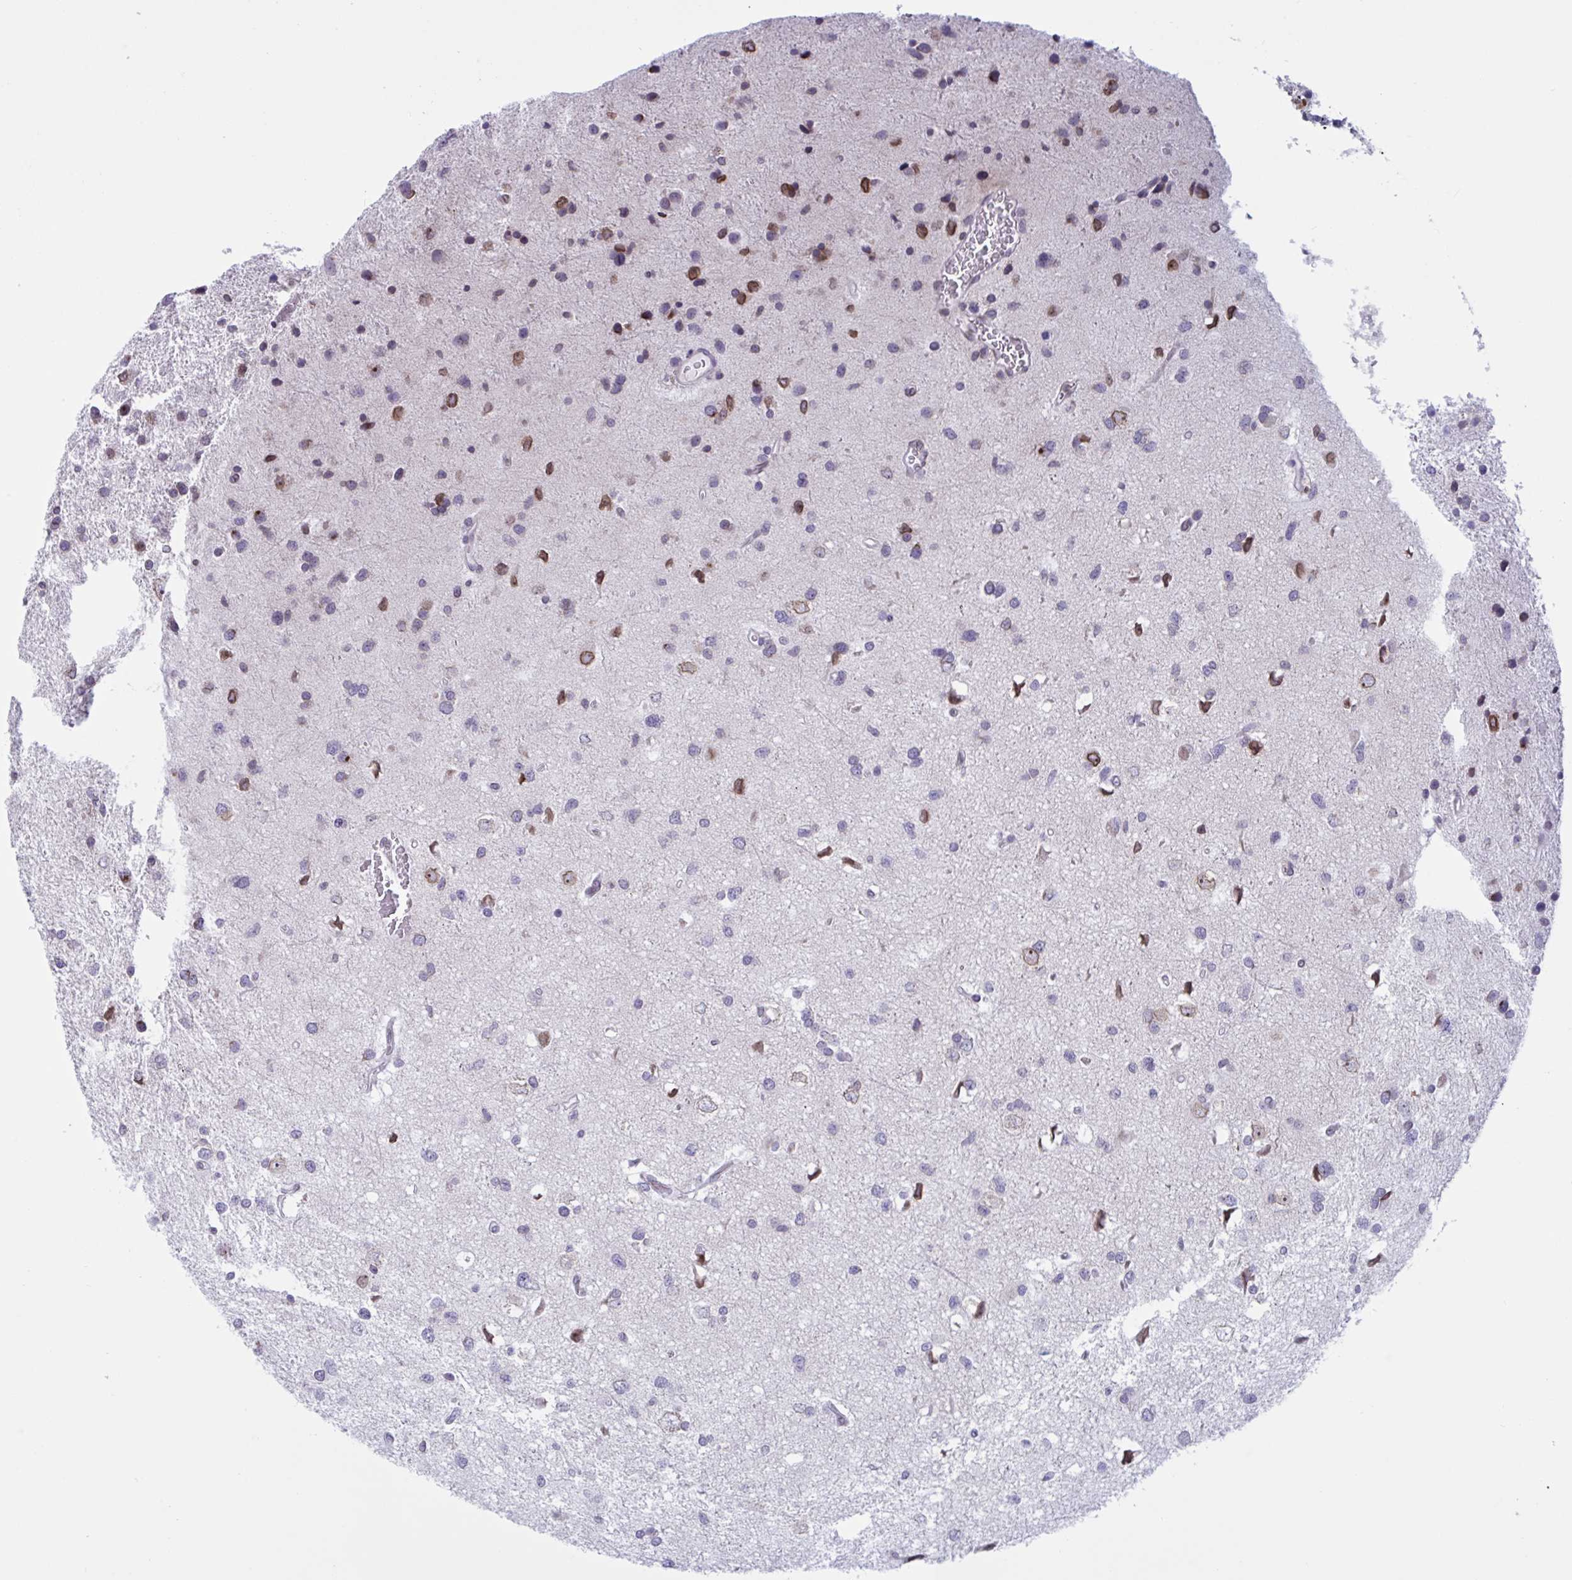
{"staining": {"intensity": "weak", "quantity": "<25%", "location": "cytoplasmic/membranous,nuclear"}, "tissue": "glioma", "cell_type": "Tumor cells", "image_type": "cancer", "snomed": [{"axis": "morphology", "description": "Glioma, malignant, Low grade"}, {"axis": "topography", "description": "Brain"}], "caption": "This photomicrograph is of glioma stained with immunohistochemistry (IHC) to label a protein in brown with the nuclei are counter-stained blue. There is no expression in tumor cells.", "gene": "DOCK11", "patient": {"sex": "female", "age": 55}}